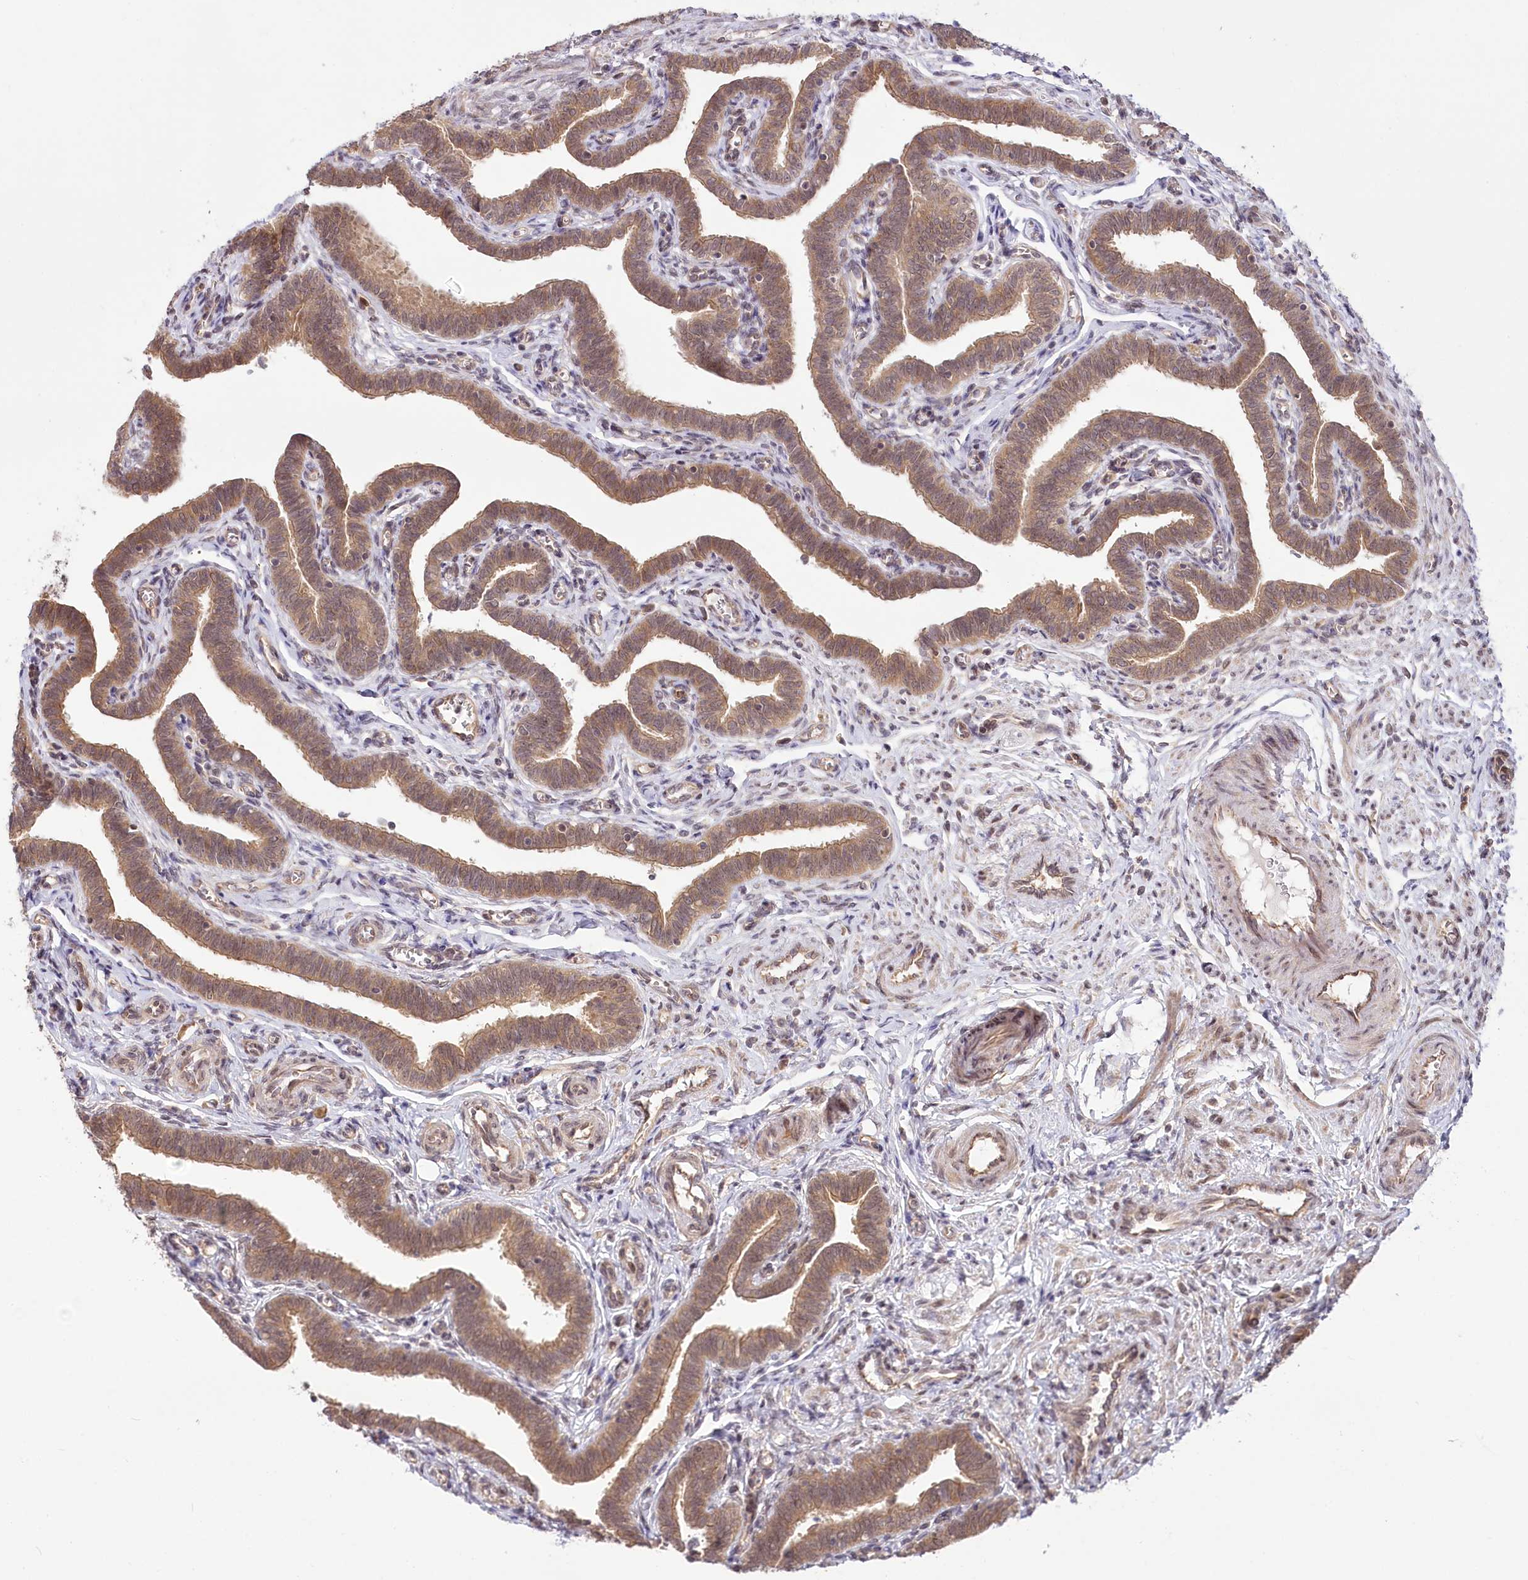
{"staining": {"intensity": "moderate", "quantity": ">75%", "location": "cytoplasmic/membranous"}, "tissue": "fallopian tube", "cell_type": "Glandular cells", "image_type": "normal", "snomed": [{"axis": "morphology", "description": "Normal tissue, NOS"}, {"axis": "topography", "description": "Fallopian tube"}], "caption": "About >75% of glandular cells in normal fallopian tube exhibit moderate cytoplasmic/membranous protein expression as visualized by brown immunohistochemical staining.", "gene": "CEP70", "patient": {"sex": "female", "age": 36}}